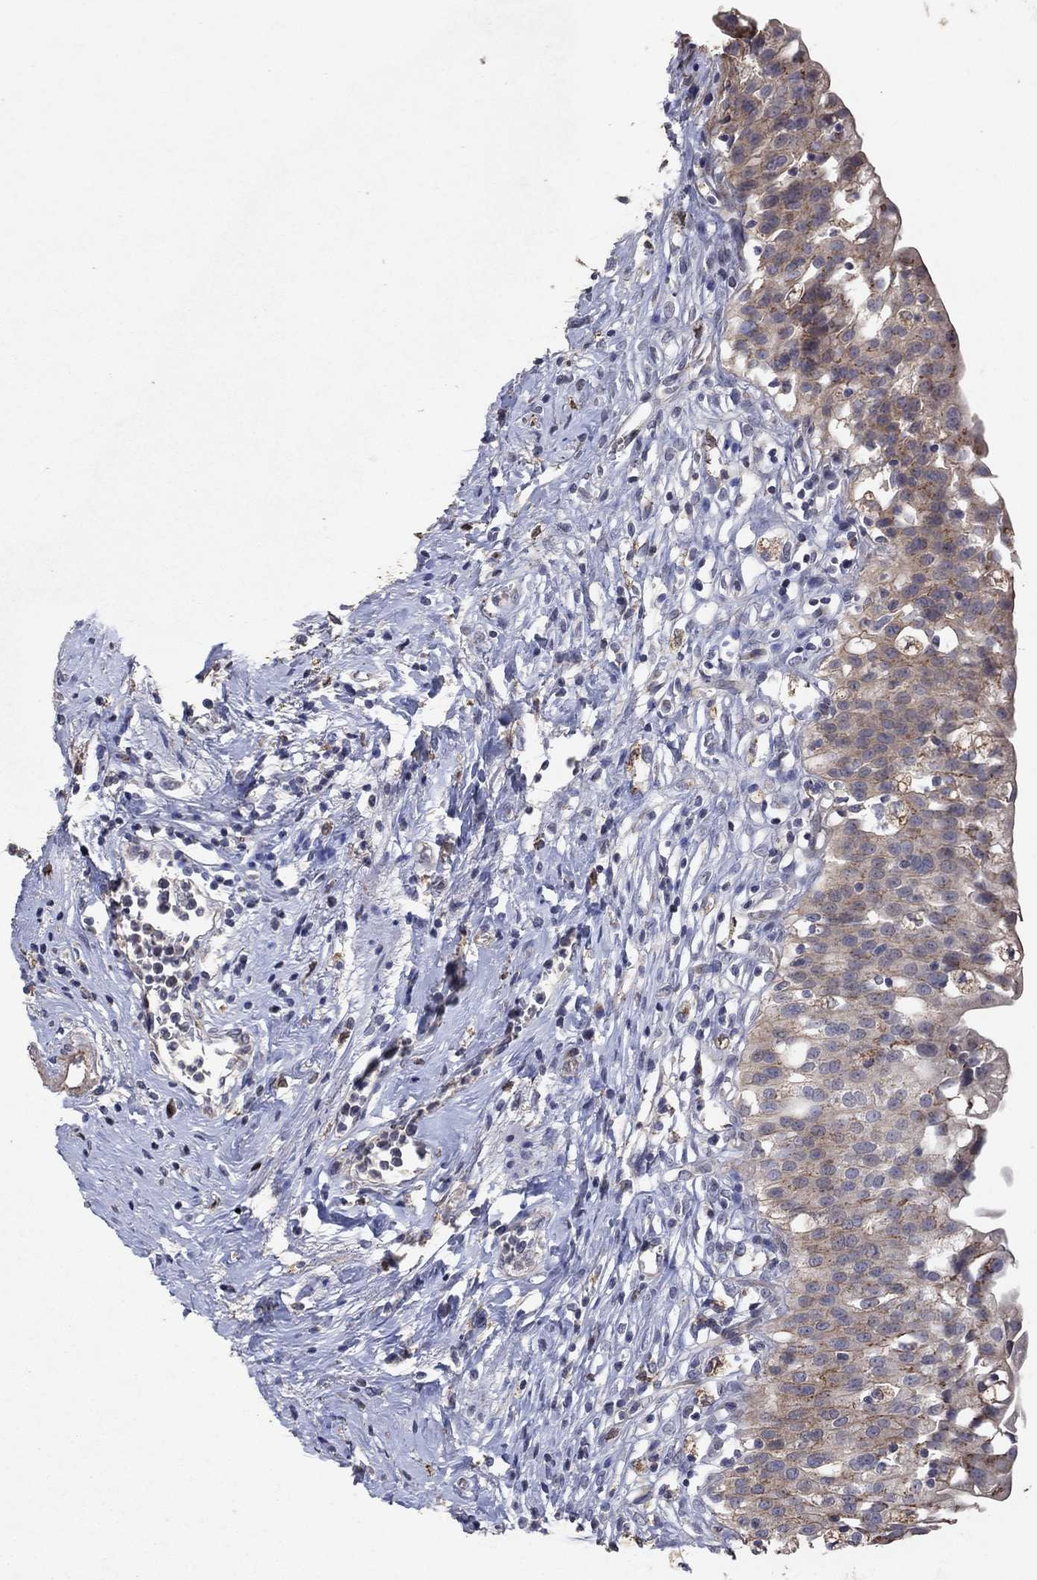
{"staining": {"intensity": "moderate", "quantity": "25%-75%", "location": "cytoplasmic/membranous"}, "tissue": "urinary bladder", "cell_type": "Urothelial cells", "image_type": "normal", "snomed": [{"axis": "morphology", "description": "Normal tissue, NOS"}, {"axis": "topography", "description": "Urinary bladder"}], "caption": "This is a photomicrograph of immunohistochemistry staining of benign urinary bladder, which shows moderate positivity in the cytoplasmic/membranous of urothelial cells.", "gene": "FRG1", "patient": {"sex": "male", "age": 76}}